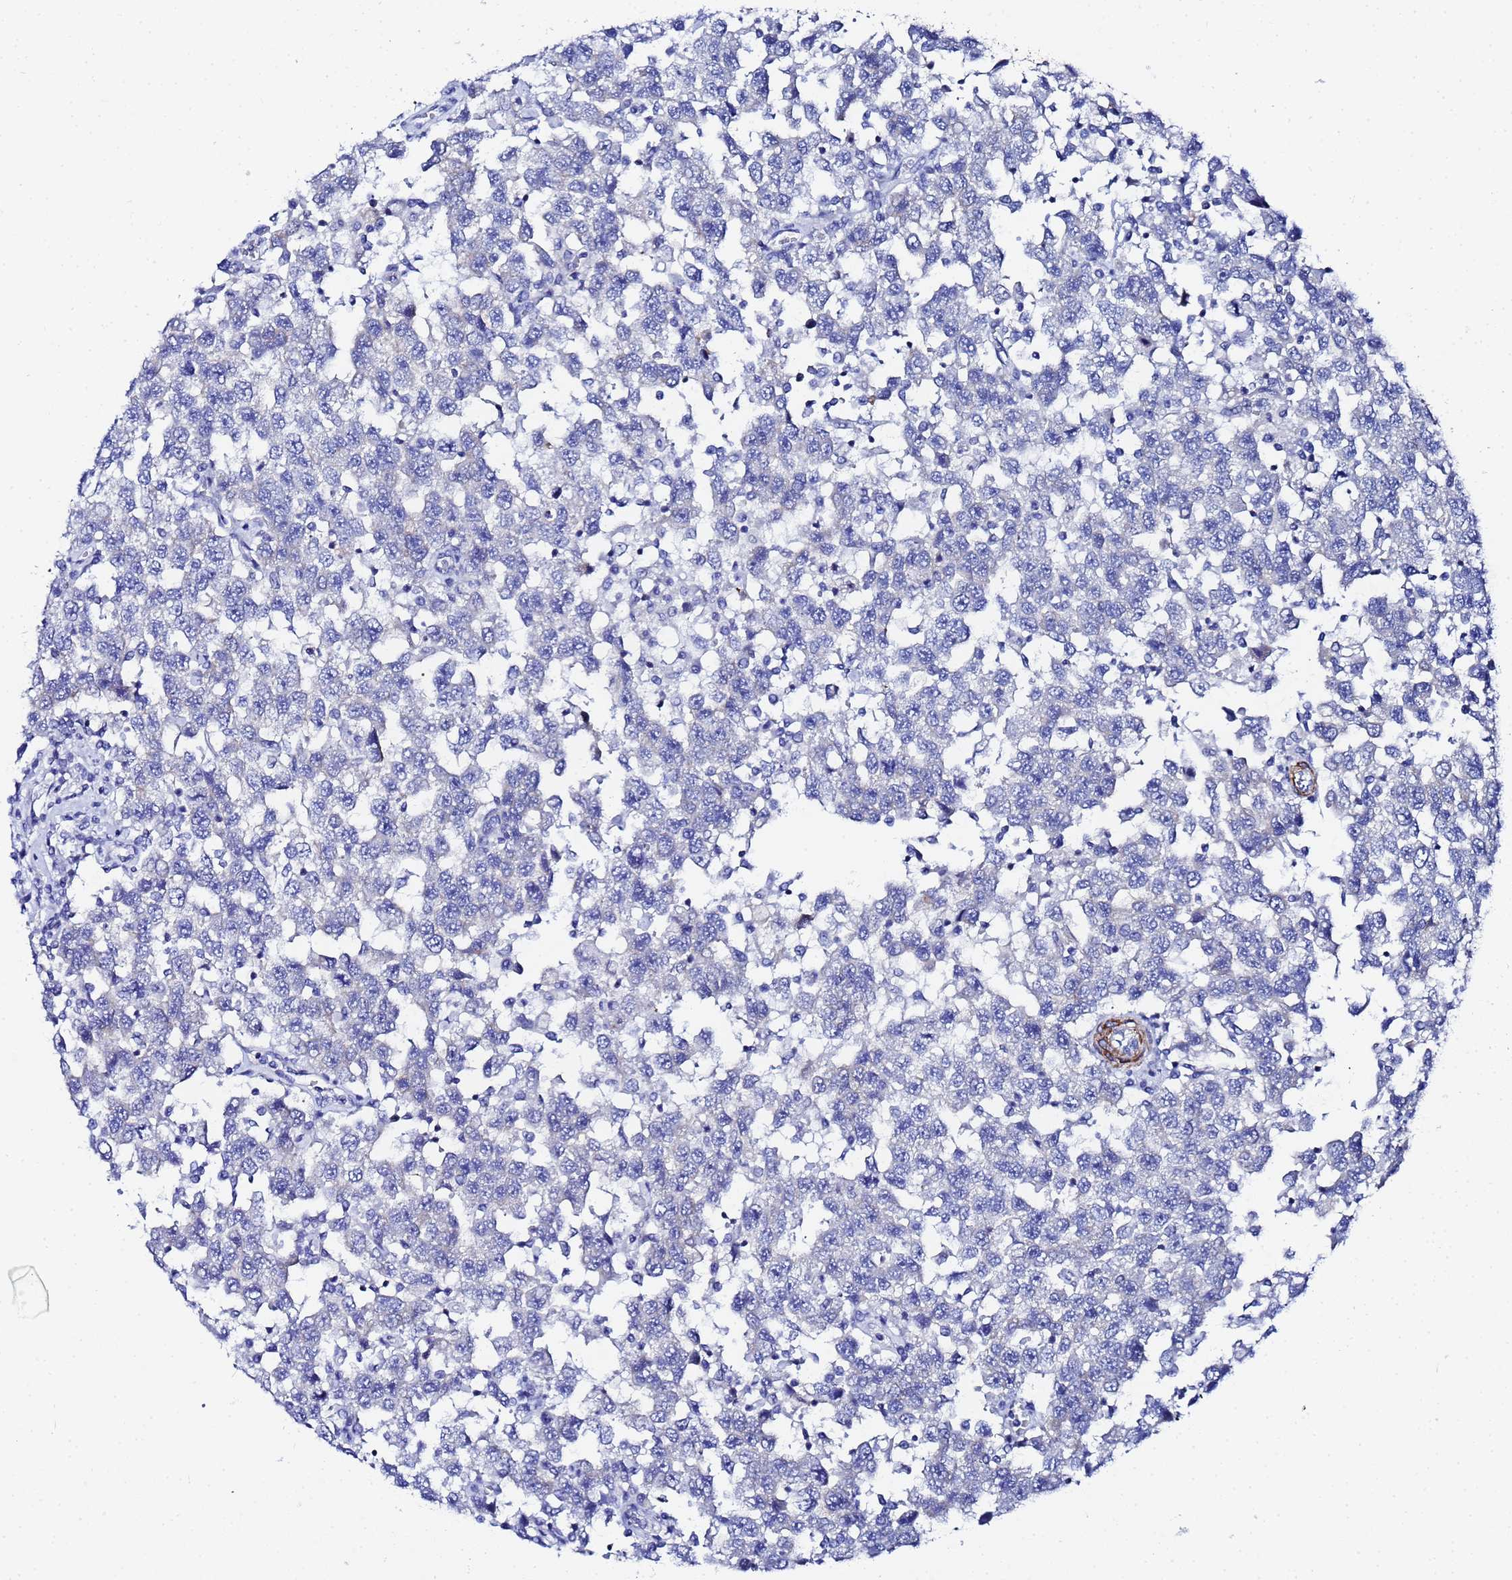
{"staining": {"intensity": "negative", "quantity": "none", "location": "none"}, "tissue": "testis cancer", "cell_type": "Tumor cells", "image_type": "cancer", "snomed": [{"axis": "morphology", "description": "Seminoma, NOS"}, {"axis": "topography", "description": "Testis"}], "caption": "Protein analysis of testis seminoma displays no significant positivity in tumor cells.", "gene": "RAB39B", "patient": {"sex": "male", "age": 41}}